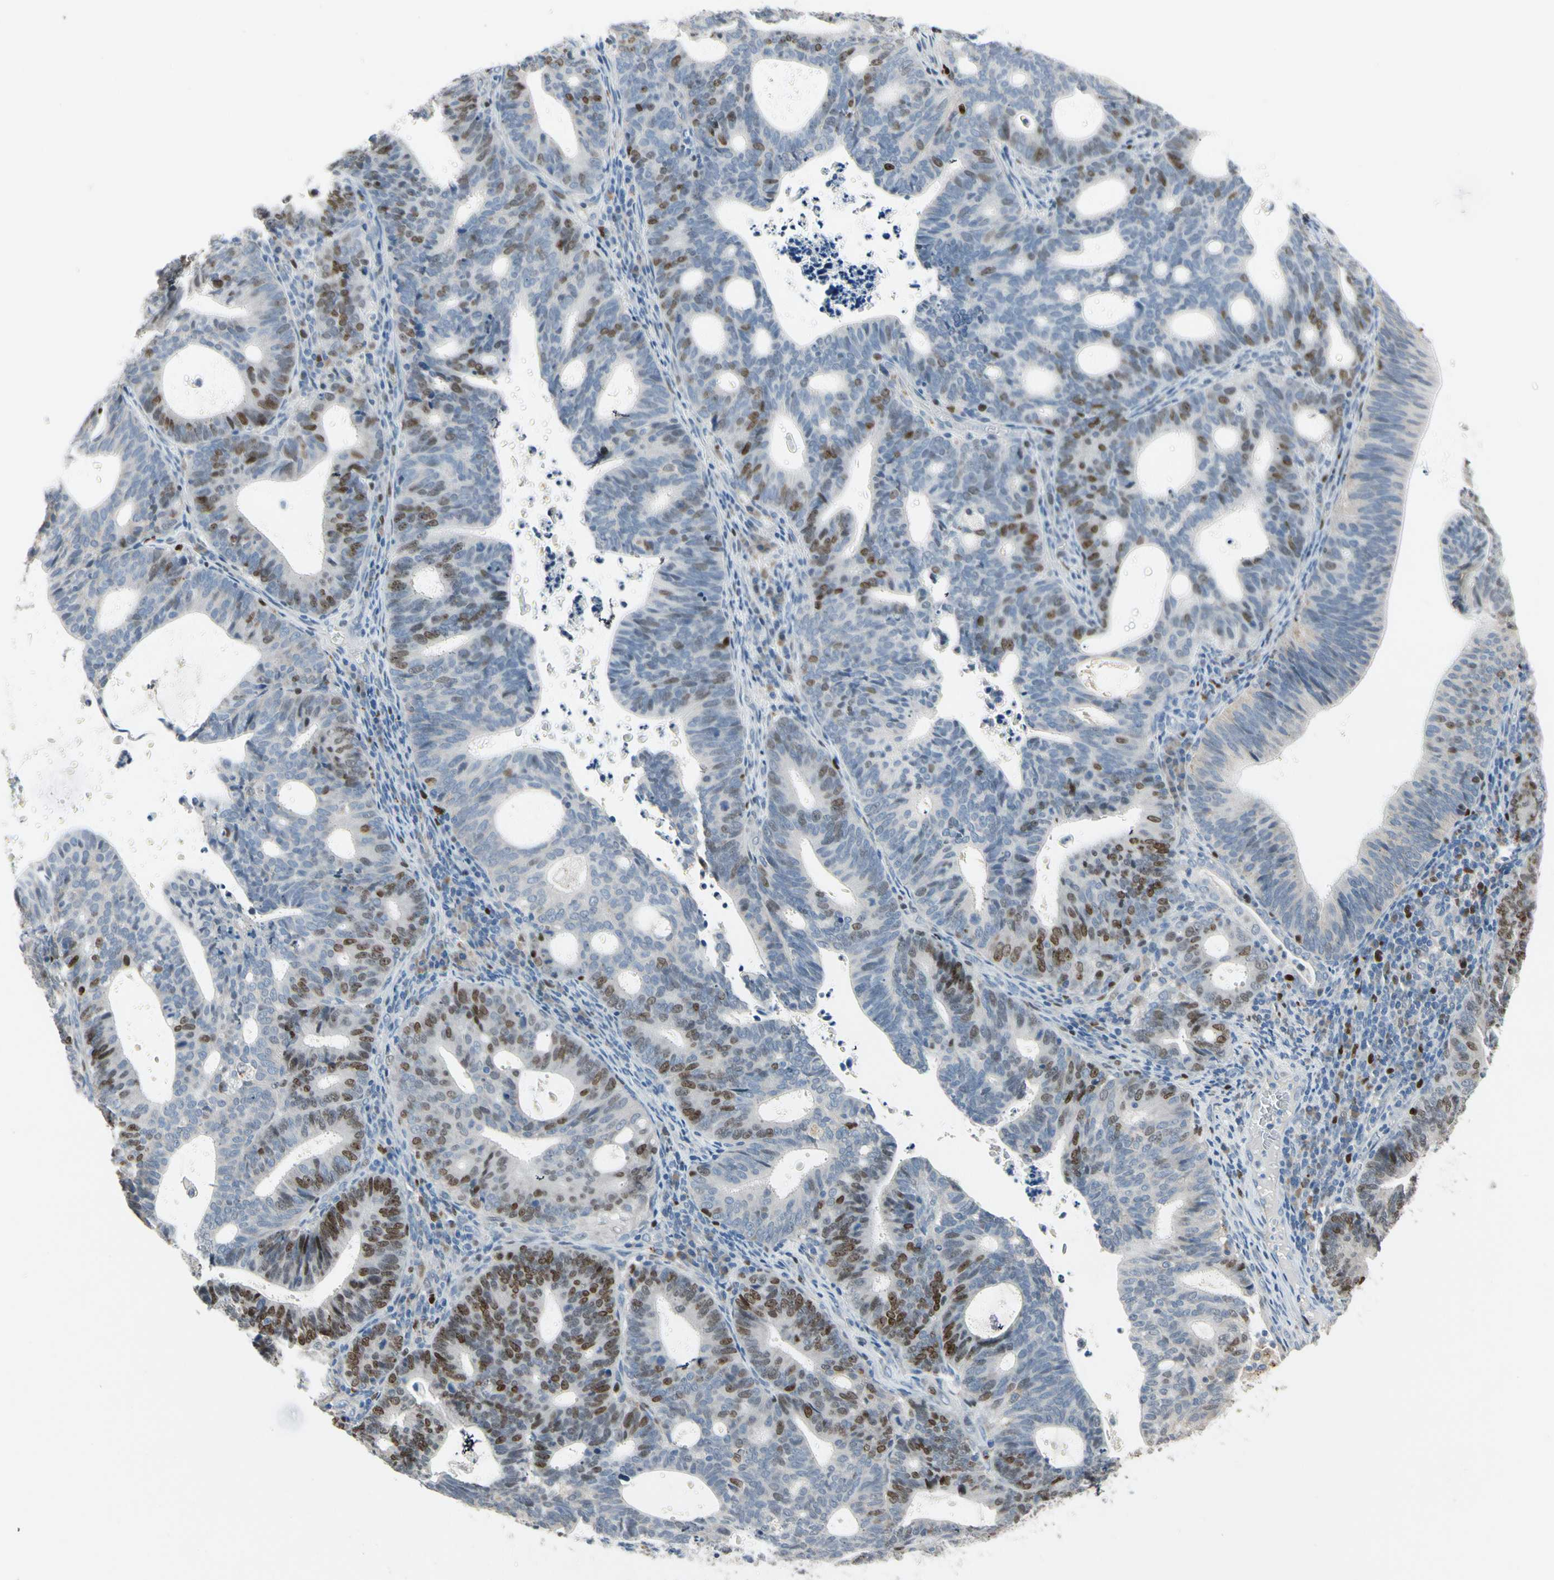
{"staining": {"intensity": "strong", "quantity": "<25%", "location": "nuclear"}, "tissue": "endometrial cancer", "cell_type": "Tumor cells", "image_type": "cancer", "snomed": [{"axis": "morphology", "description": "Adenocarcinoma, NOS"}, {"axis": "topography", "description": "Uterus"}], "caption": "A brown stain shows strong nuclear staining of a protein in human adenocarcinoma (endometrial) tumor cells.", "gene": "ZKSCAN4", "patient": {"sex": "female", "age": 83}}